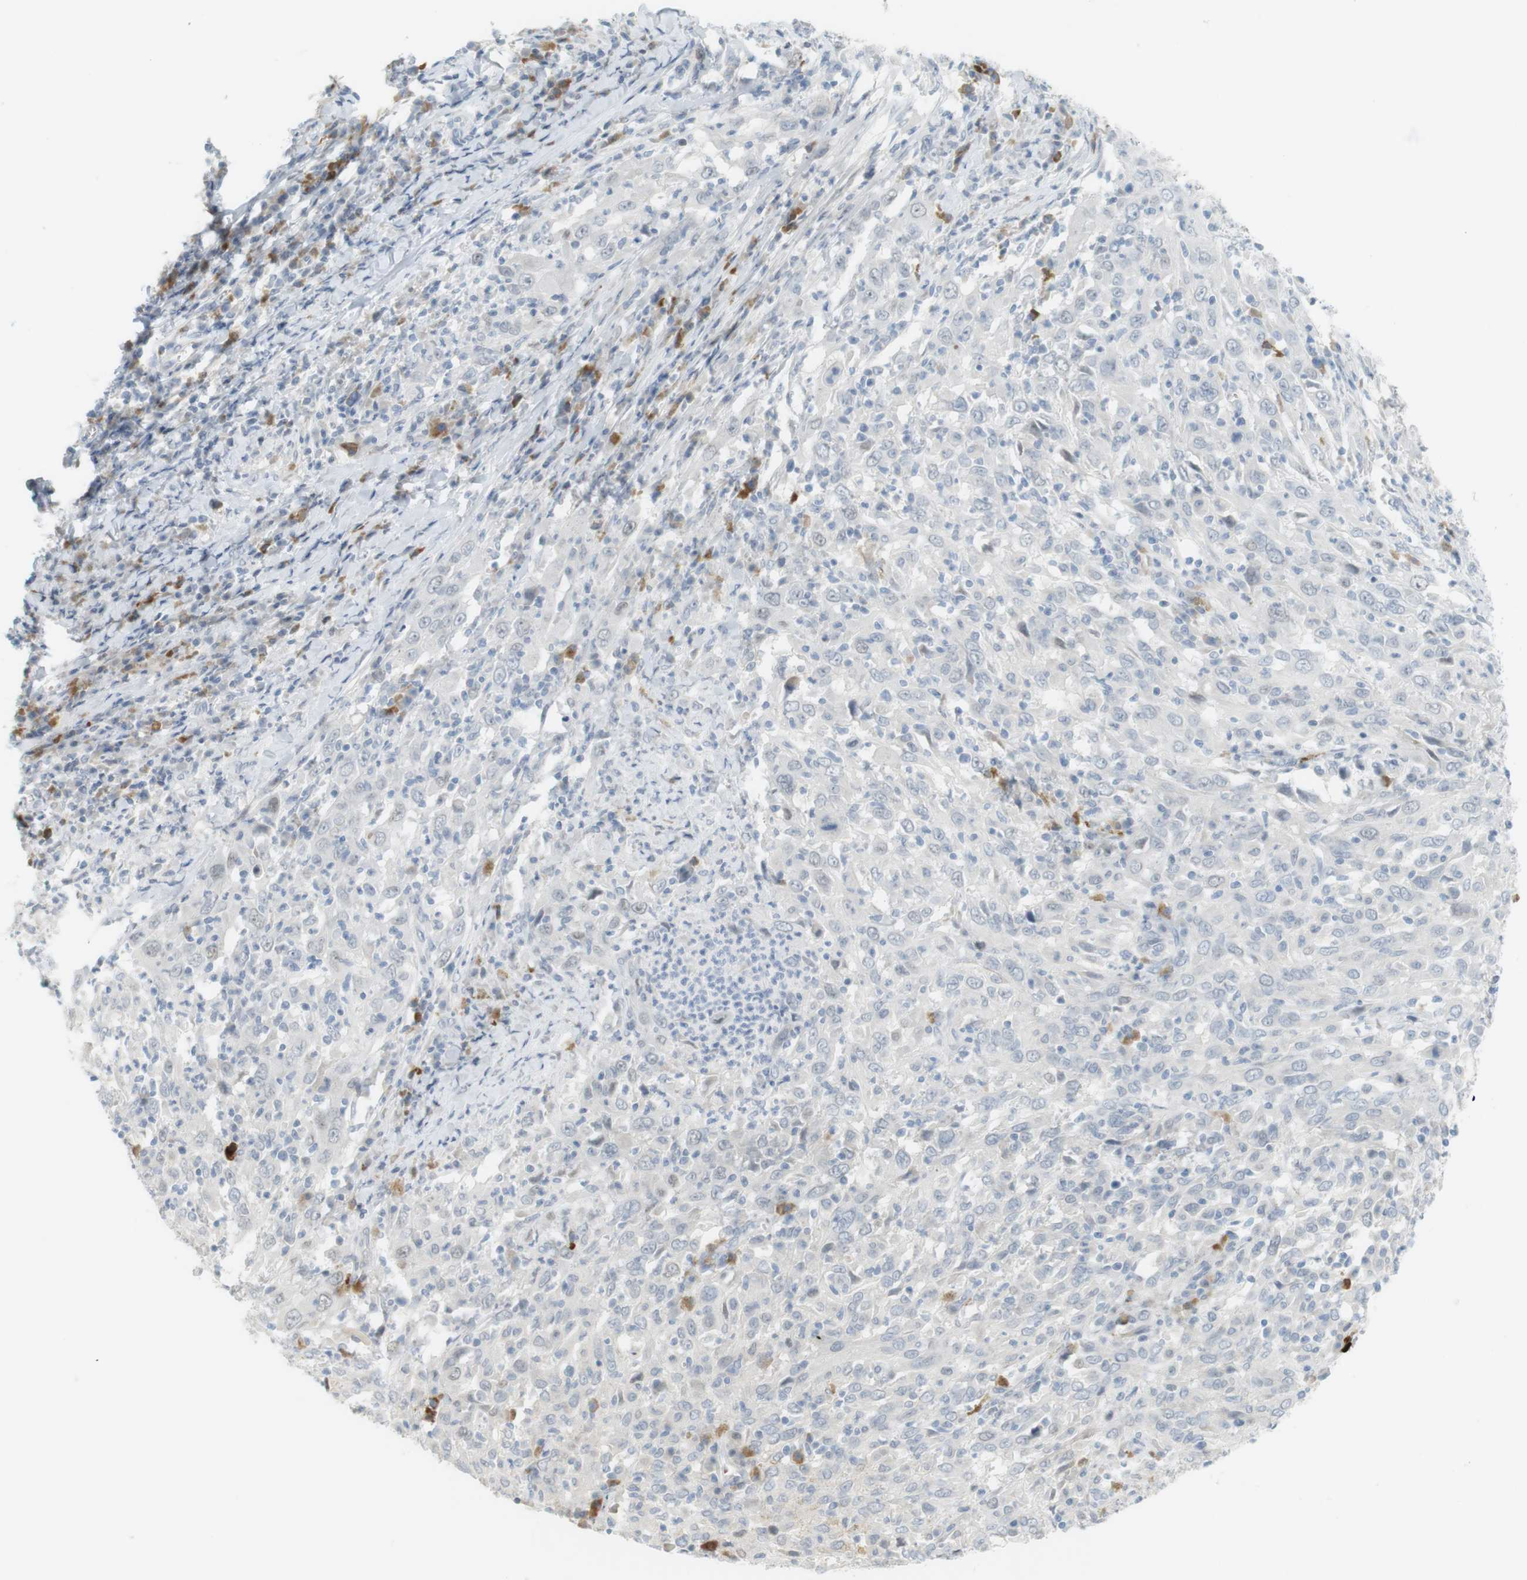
{"staining": {"intensity": "negative", "quantity": "none", "location": "none"}, "tissue": "cervical cancer", "cell_type": "Tumor cells", "image_type": "cancer", "snomed": [{"axis": "morphology", "description": "Squamous cell carcinoma, NOS"}, {"axis": "topography", "description": "Cervix"}], "caption": "Immunohistochemical staining of human cervical cancer shows no significant staining in tumor cells.", "gene": "DMC1", "patient": {"sex": "female", "age": 46}}